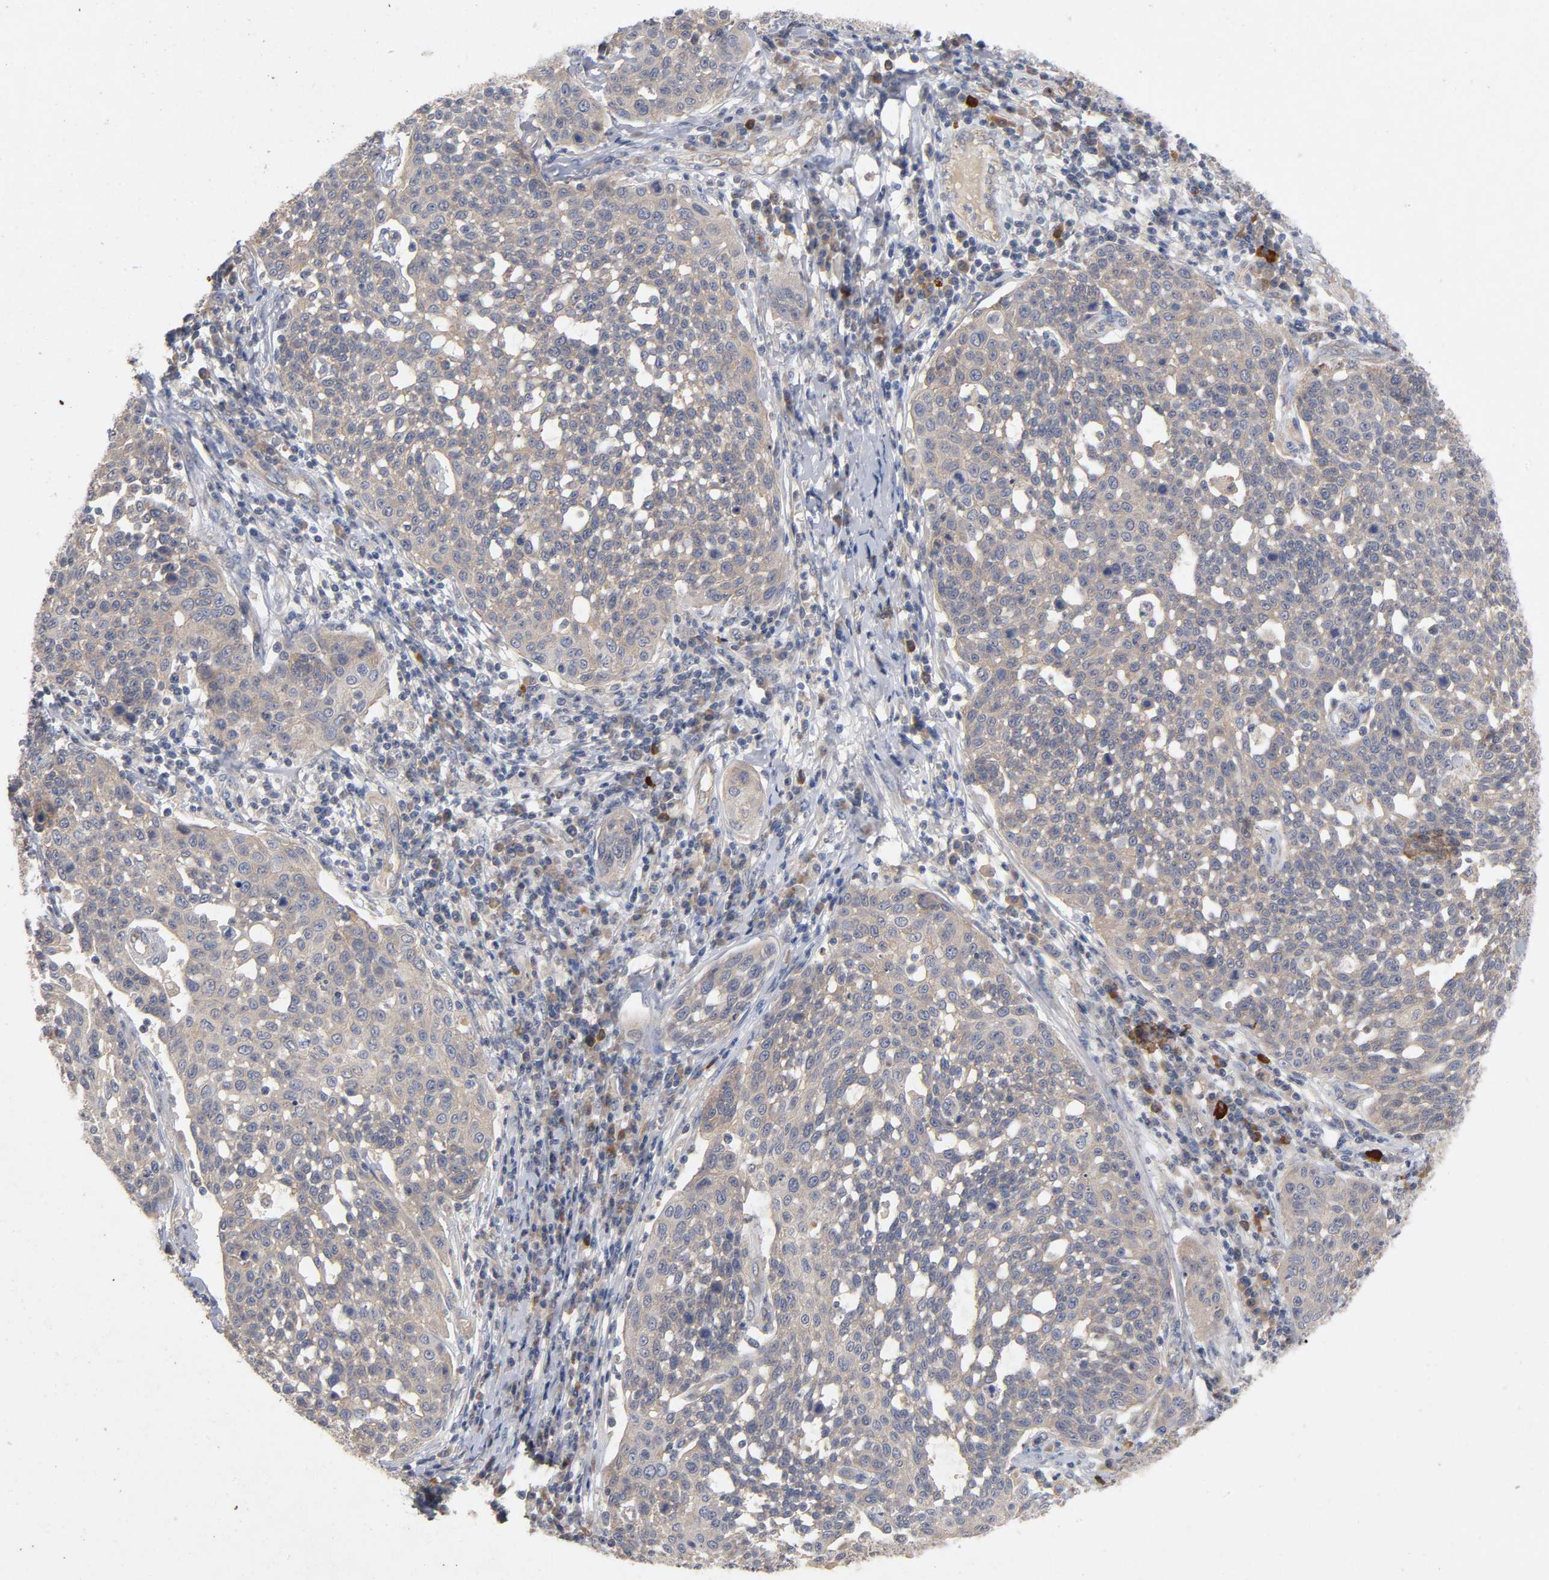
{"staining": {"intensity": "weak", "quantity": ">75%", "location": "cytoplasmic/membranous"}, "tissue": "cervical cancer", "cell_type": "Tumor cells", "image_type": "cancer", "snomed": [{"axis": "morphology", "description": "Squamous cell carcinoma, NOS"}, {"axis": "topography", "description": "Cervix"}], "caption": "Brown immunohistochemical staining in cervical squamous cell carcinoma shows weak cytoplasmic/membranous positivity in approximately >75% of tumor cells. (DAB IHC with brightfield microscopy, high magnification).", "gene": "PDZD11", "patient": {"sex": "female", "age": 34}}